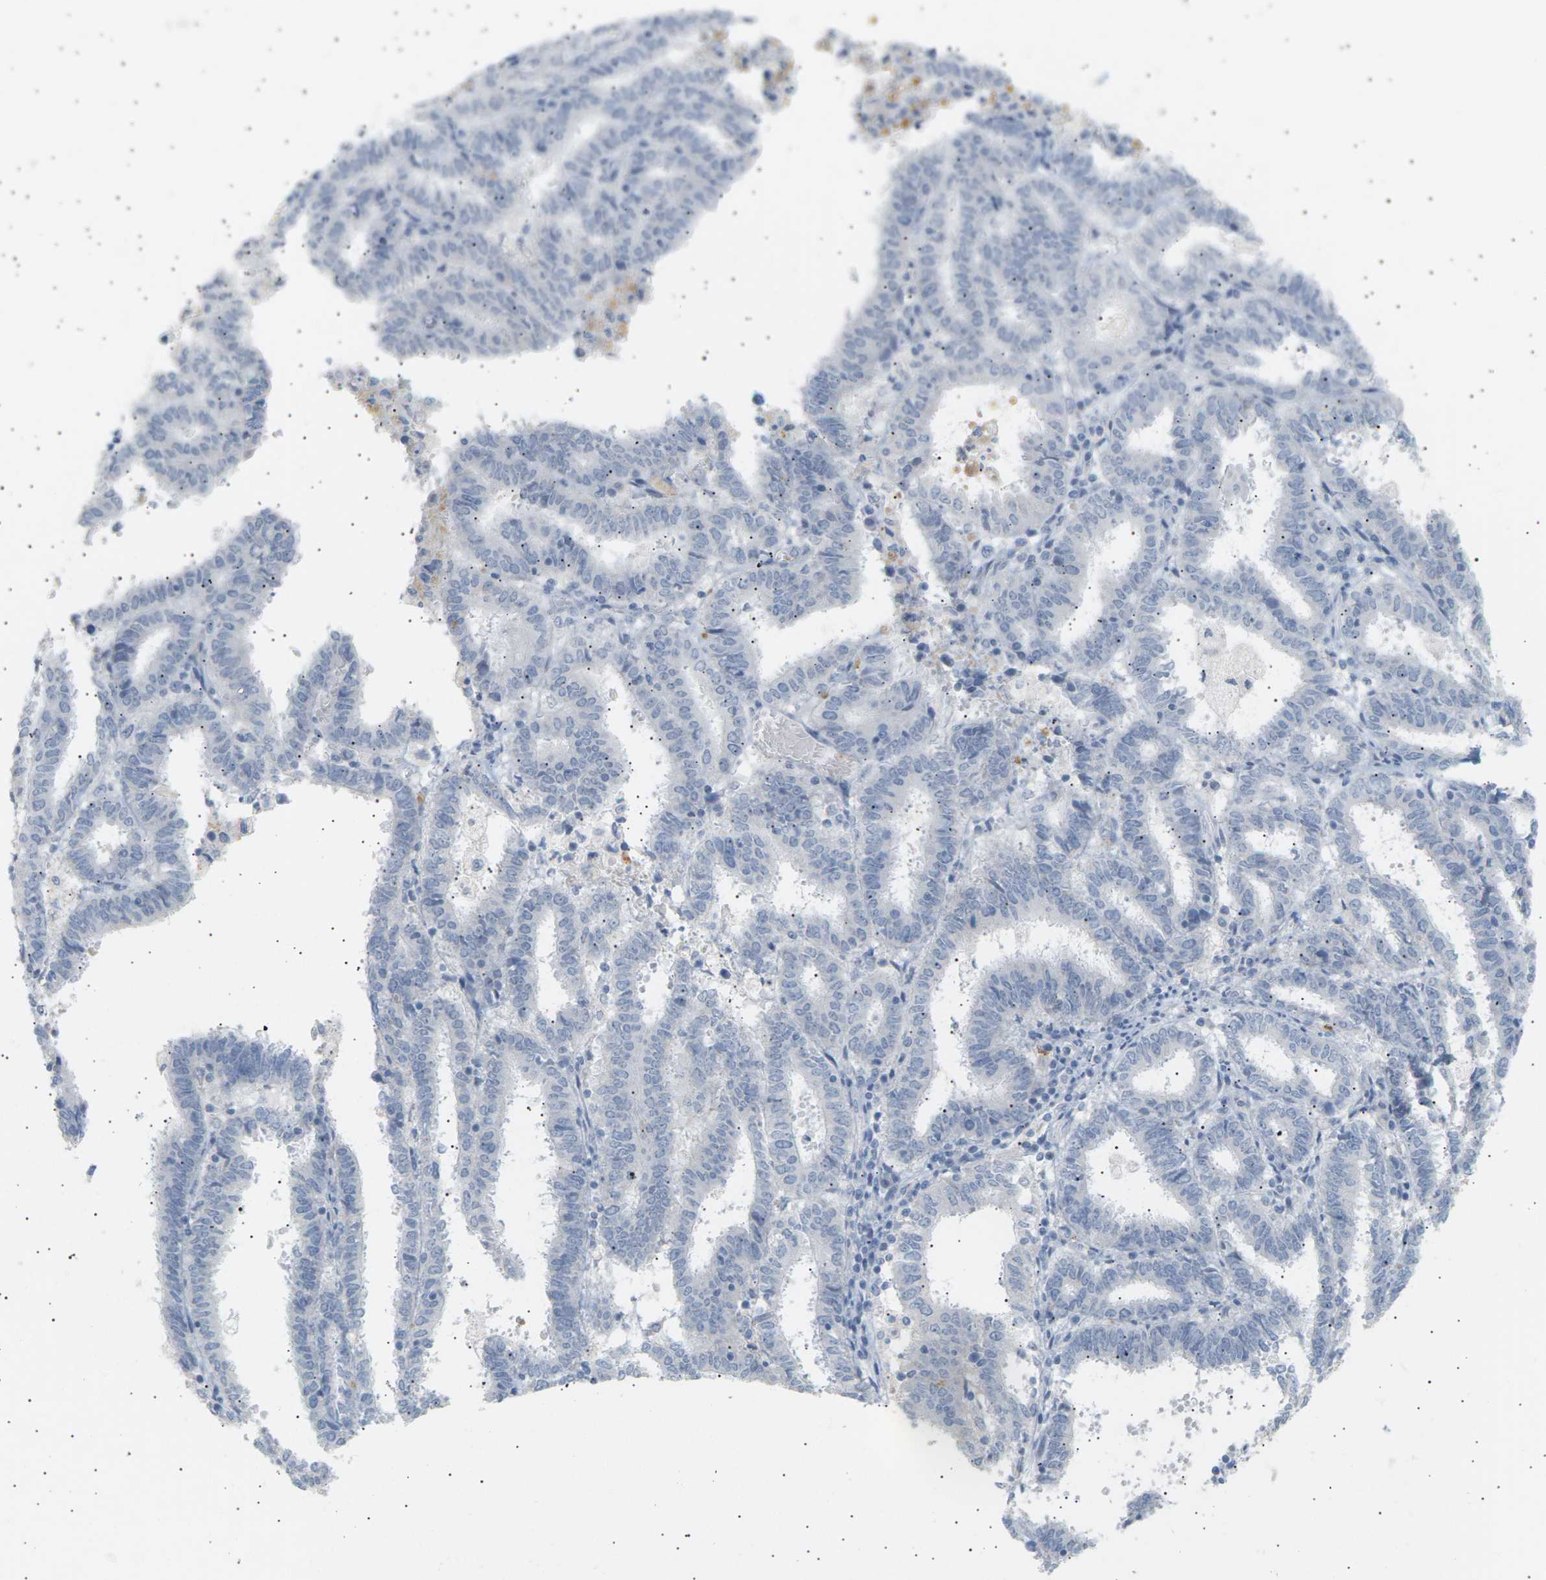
{"staining": {"intensity": "negative", "quantity": "none", "location": "none"}, "tissue": "endometrial cancer", "cell_type": "Tumor cells", "image_type": "cancer", "snomed": [{"axis": "morphology", "description": "Adenocarcinoma, NOS"}, {"axis": "topography", "description": "Uterus"}], "caption": "High power microscopy histopathology image of an immunohistochemistry micrograph of endometrial cancer, revealing no significant expression in tumor cells.", "gene": "CLU", "patient": {"sex": "female", "age": 83}}